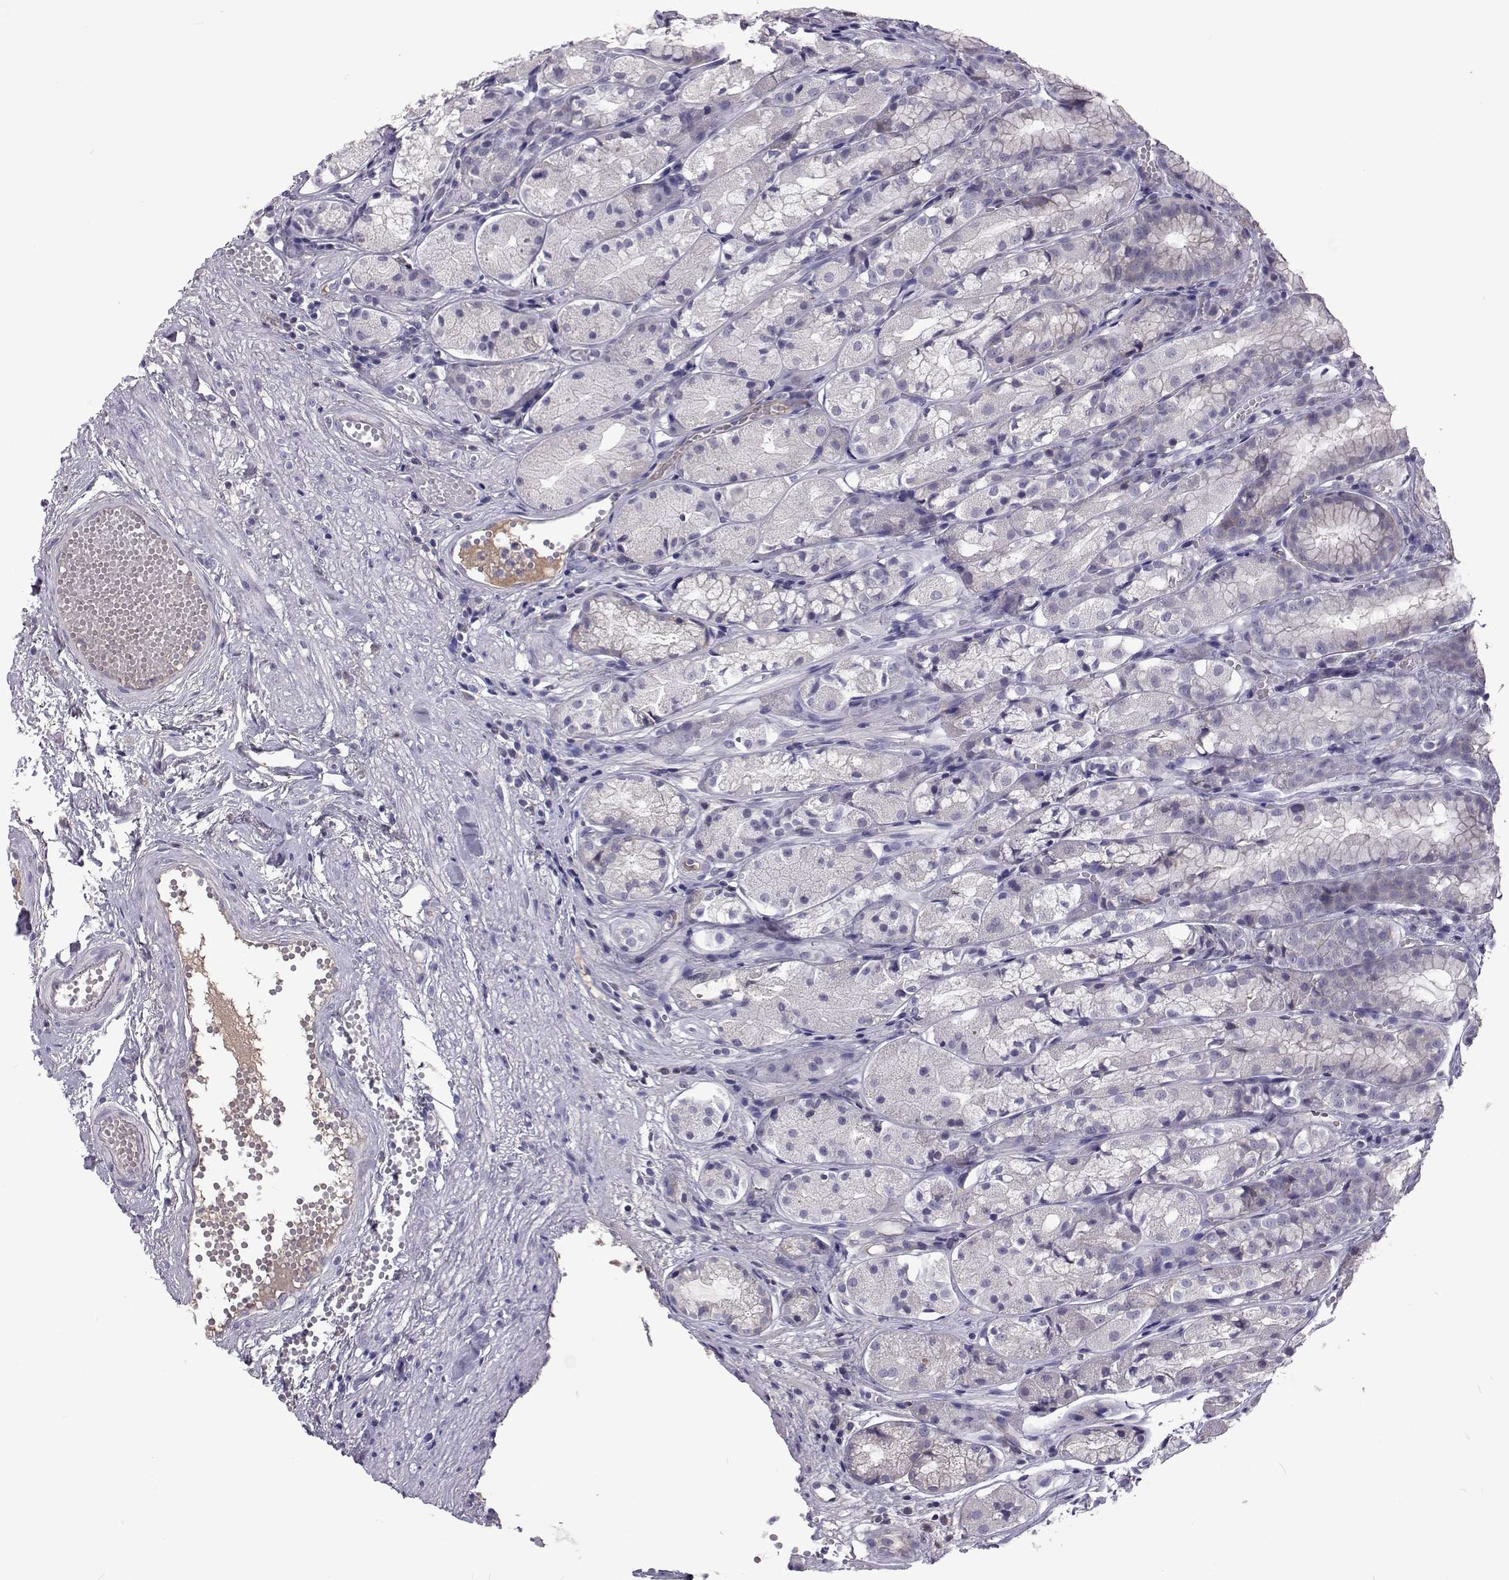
{"staining": {"intensity": "weak", "quantity": "<25%", "location": "cytoplasmic/membranous"}, "tissue": "stomach", "cell_type": "Glandular cells", "image_type": "normal", "snomed": [{"axis": "morphology", "description": "Normal tissue, NOS"}, {"axis": "topography", "description": "Stomach"}], "caption": "The photomicrograph reveals no staining of glandular cells in benign stomach.", "gene": "TCF15", "patient": {"sex": "male", "age": 70}}